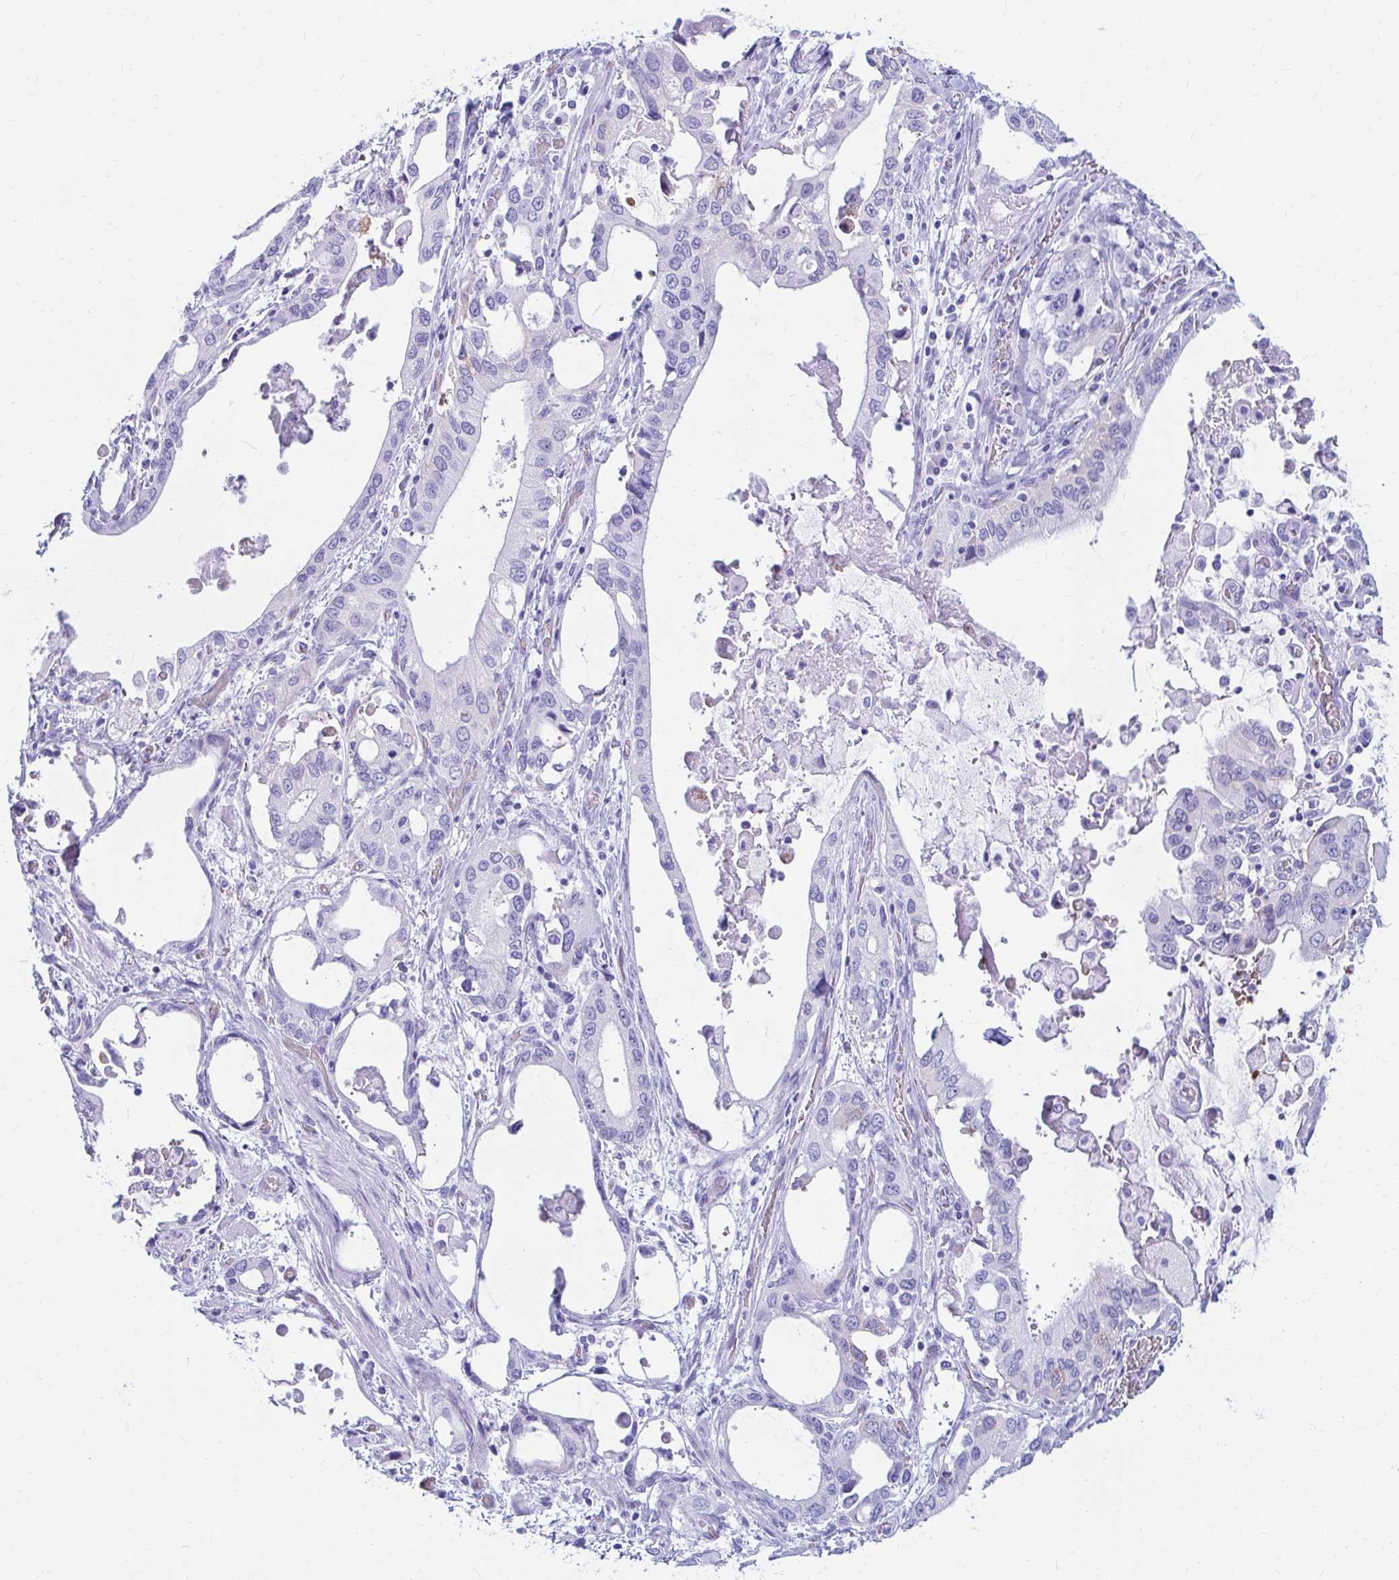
{"staining": {"intensity": "negative", "quantity": "none", "location": "none"}, "tissue": "stomach cancer", "cell_type": "Tumor cells", "image_type": "cancer", "snomed": [{"axis": "morphology", "description": "Adenocarcinoma, NOS"}, {"axis": "topography", "description": "Stomach, upper"}], "caption": "Immunohistochemical staining of adenocarcinoma (stomach) exhibits no significant expression in tumor cells. (Immunohistochemistry, brightfield microscopy, high magnification).", "gene": "NSG2", "patient": {"sex": "male", "age": 74}}